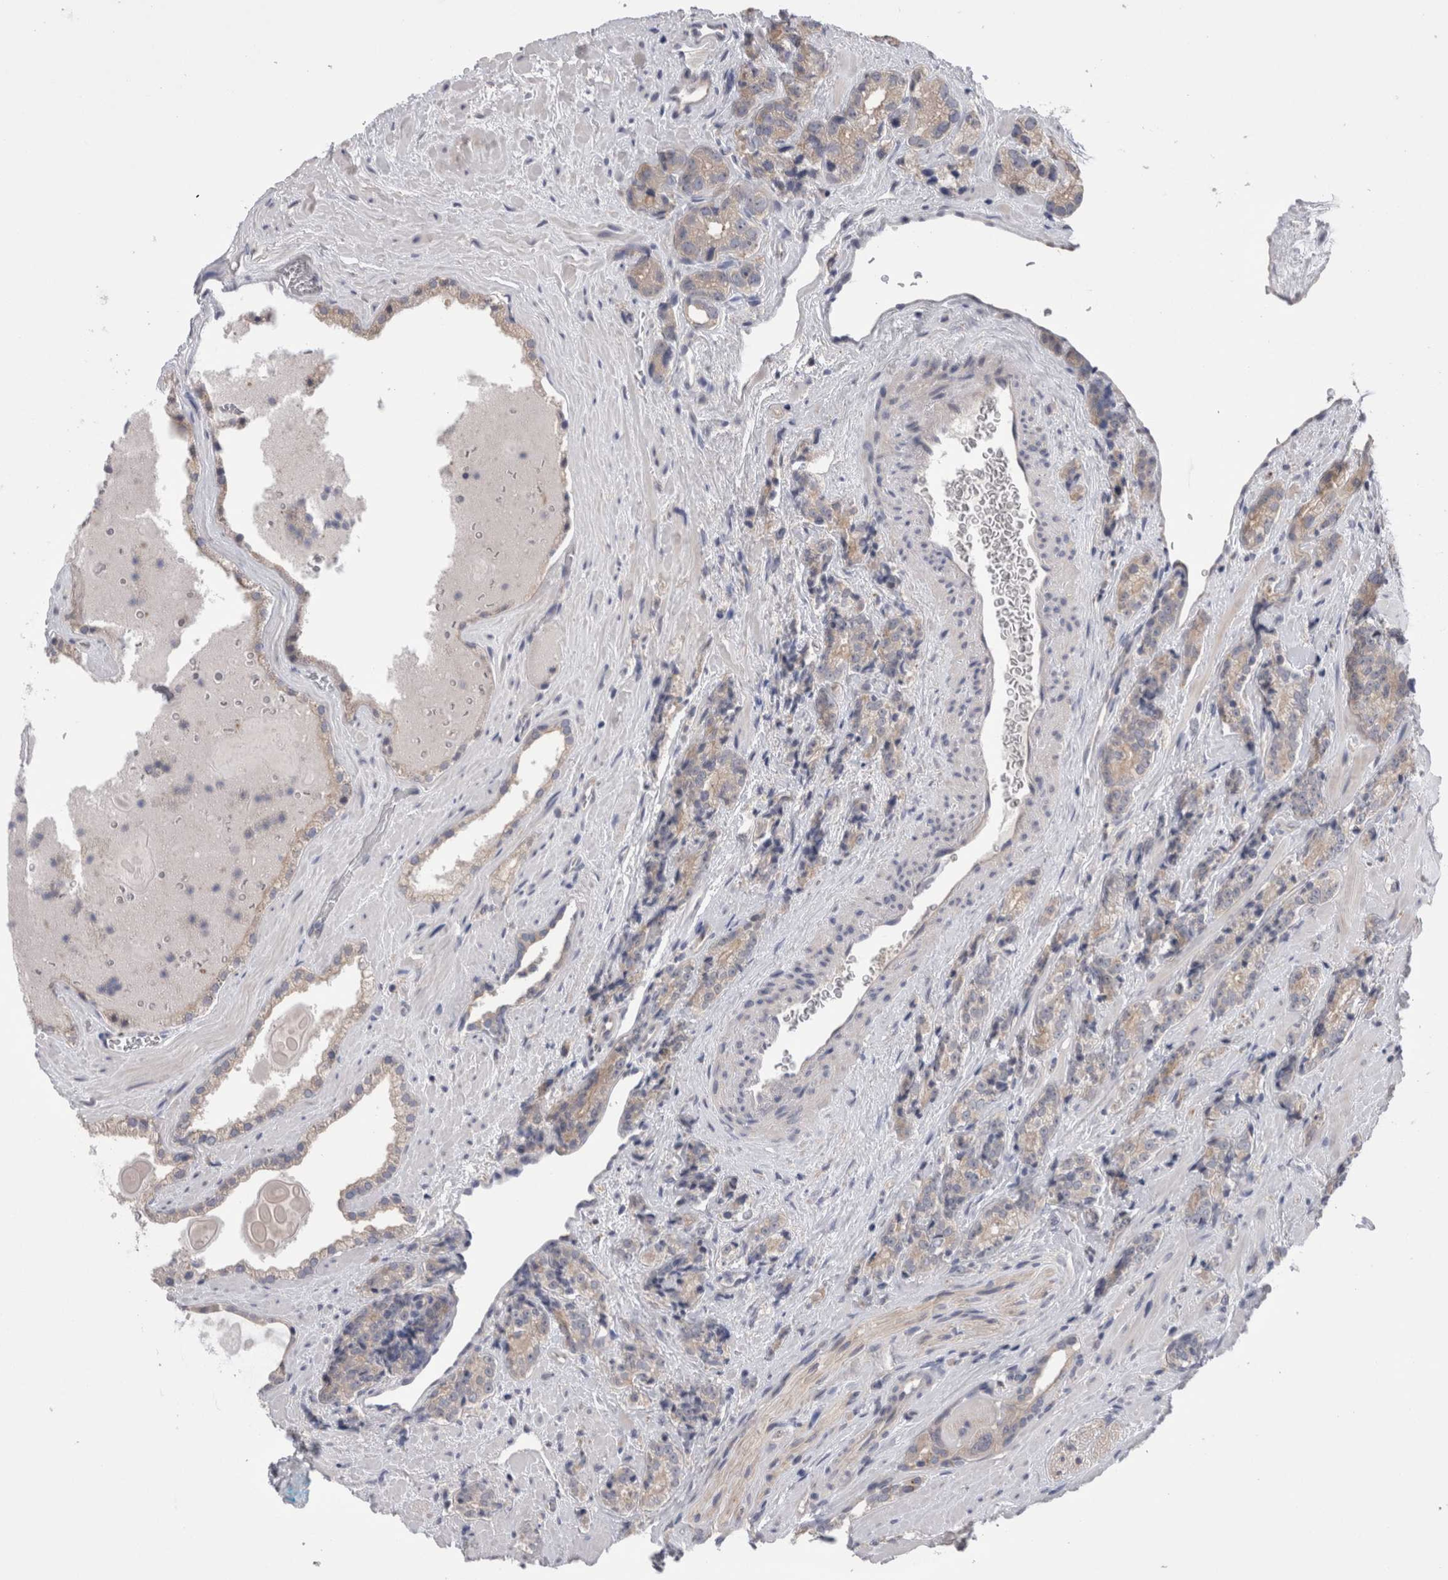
{"staining": {"intensity": "weak", "quantity": ">75%", "location": "cytoplasmic/membranous"}, "tissue": "prostate cancer", "cell_type": "Tumor cells", "image_type": "cancer", "snomed": [{"axis": "morphology", "description": "Adenocarcinoma, High grade"}, {"axis": "topography", "description": "Prostate"}], "caption": "An immunohistochemistry image of tumor tissue is shown. Protein staining in brown labels weak cytoplasmic/membranous positivity in high-grade adenocarcinoma (prostate) within tumor cells. Nuclei are stained in blue.", "gene": "DCTN6", "patient": {"sex": "male", "age": 71}}